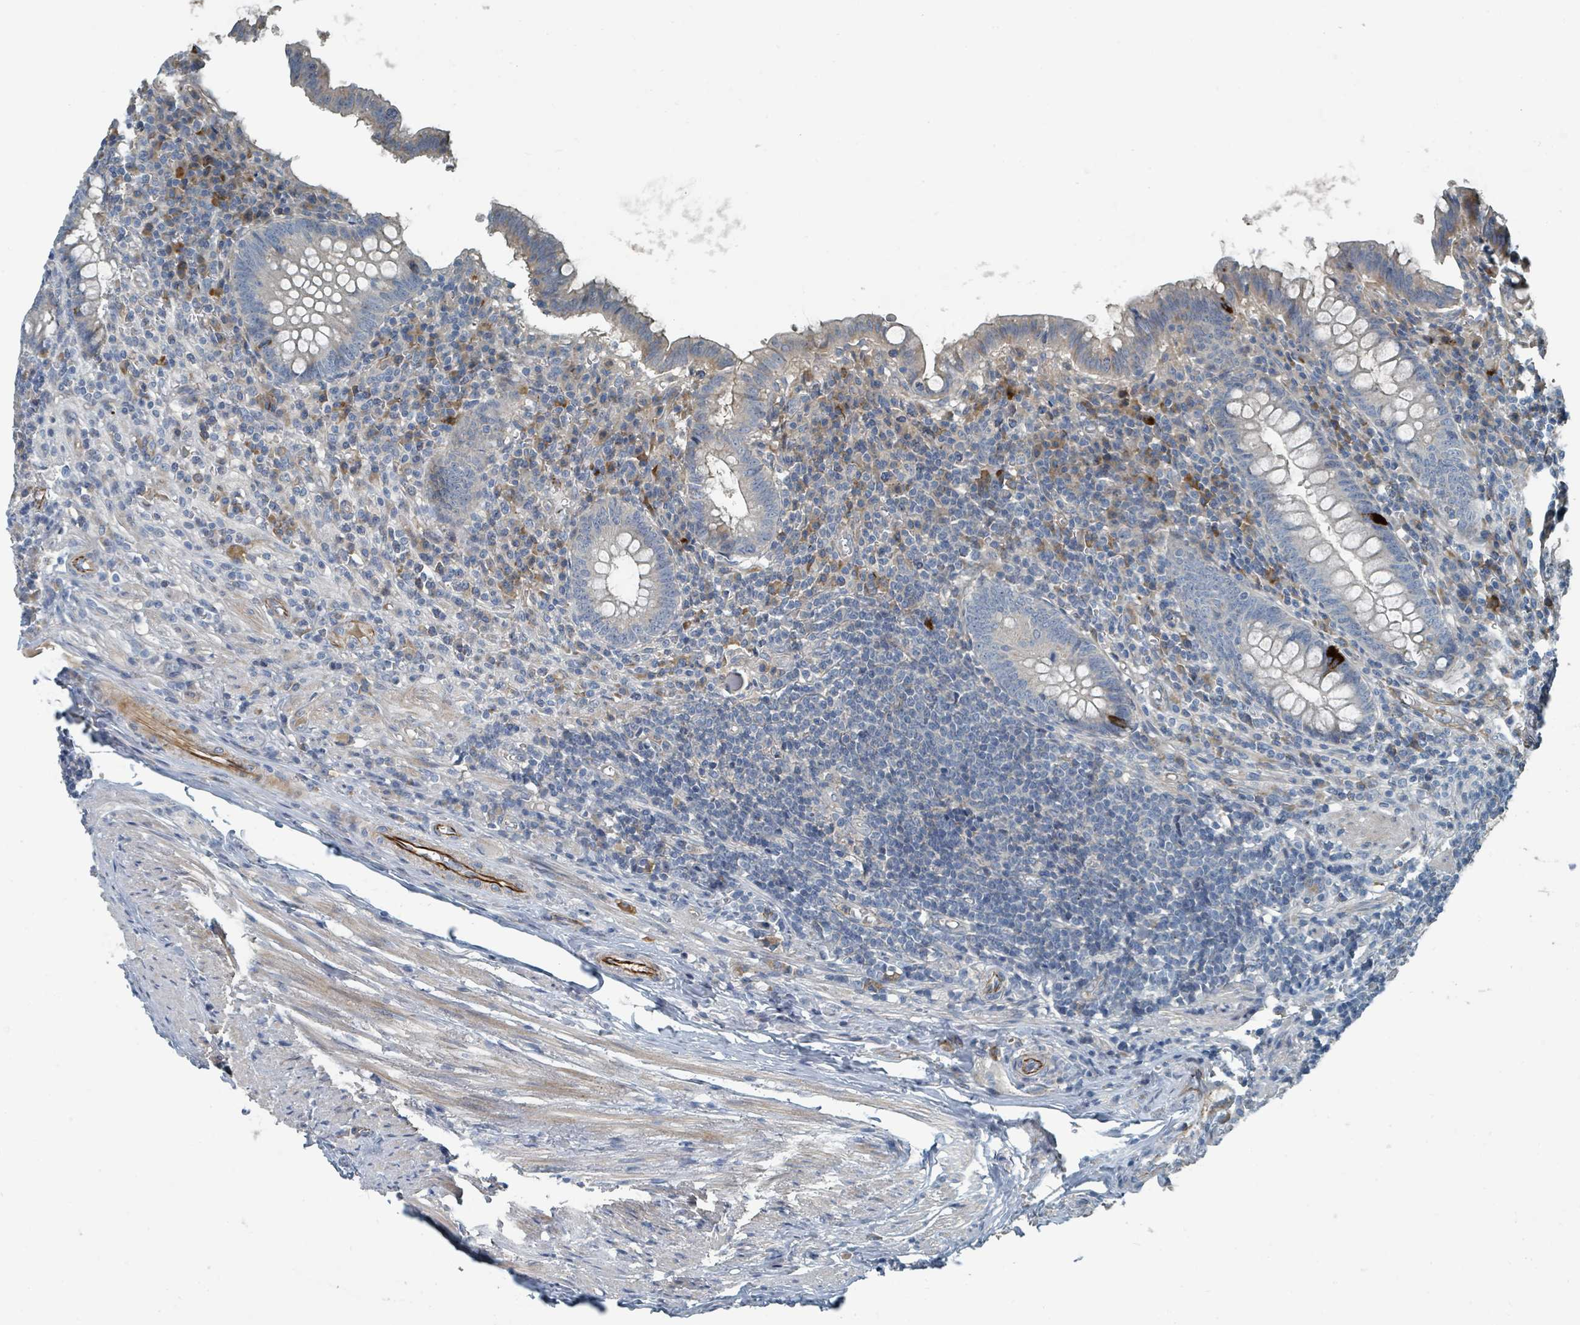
{"staining": {"intensity": "negative", "quantity": "none", "location": "none"}, "tissue": "appendix", "cell_type": "Glandular cells", "image_type": "normal", "snomed": [{"axis": "morphology", "description": "Normal tissue, NOS"}, {"axis": "topography", "description": "Appendix"}], "caption": "Appendix stained for a protein using immunohistochemistry (IHC) displays no expression glandular cells.", "gene": "SLC44A5", "patient": {"sex": "male", "age": 83}}